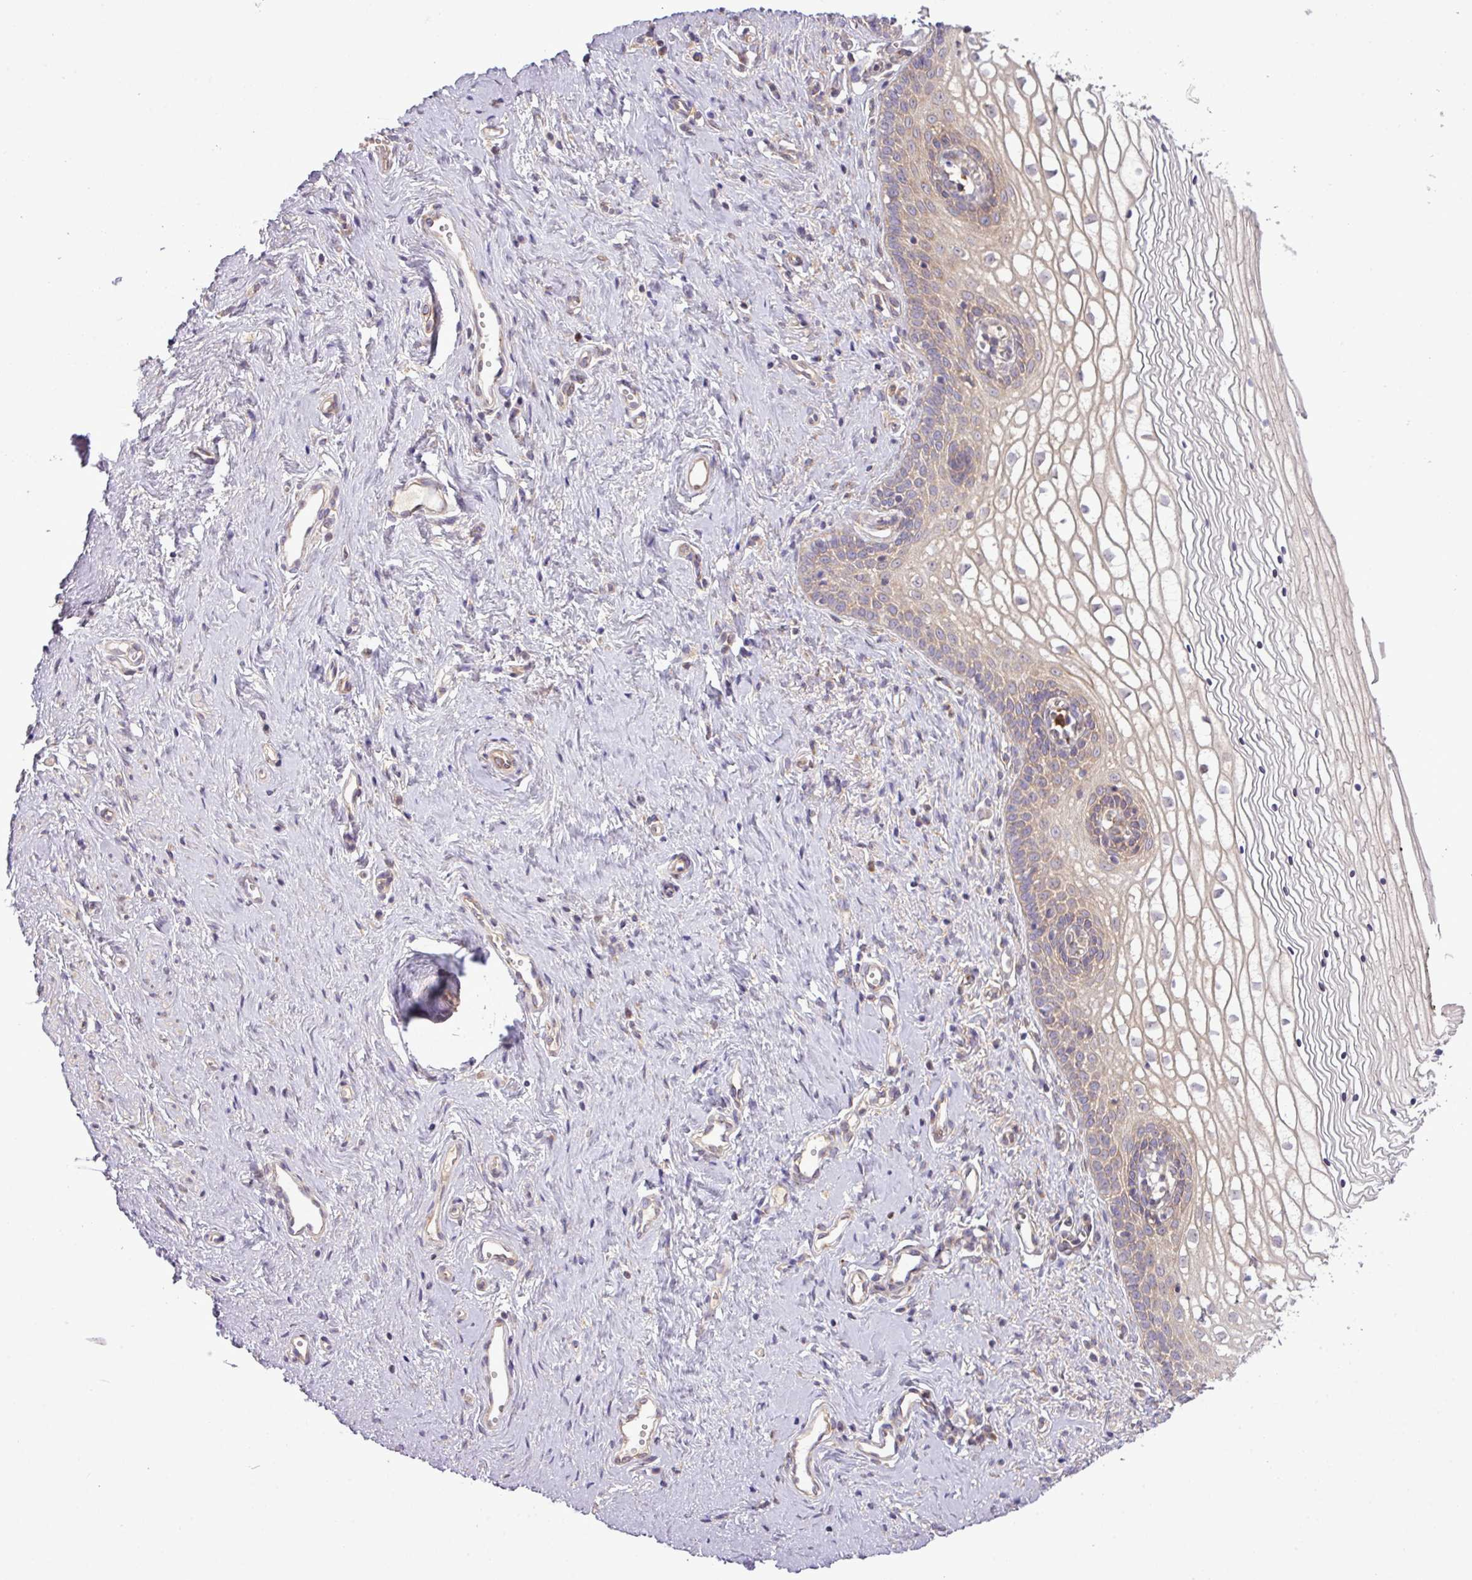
{"staining": {"intensity": "moderate", "quantity": "25%-75%", "location": "cytoplasmic/membranous"}, "tissue": "vagina", "cell_type": "Squamous epithelial cells", "image_type": "normal", "snomed": [{"axis": "morphology", "description": "Normal tissue, NOS"}, {"axis": "topography", "description": "Vagina"}], "caption": "A micrograph showing moderate cytoplasmic/membranous positivity in about 25%-75% of squamous epithelial cells in benign vagina, as visualized by brown immunohistochemical staining.", "gene": "FAM222B", "patient": {"sex": "female", "age": 59}}